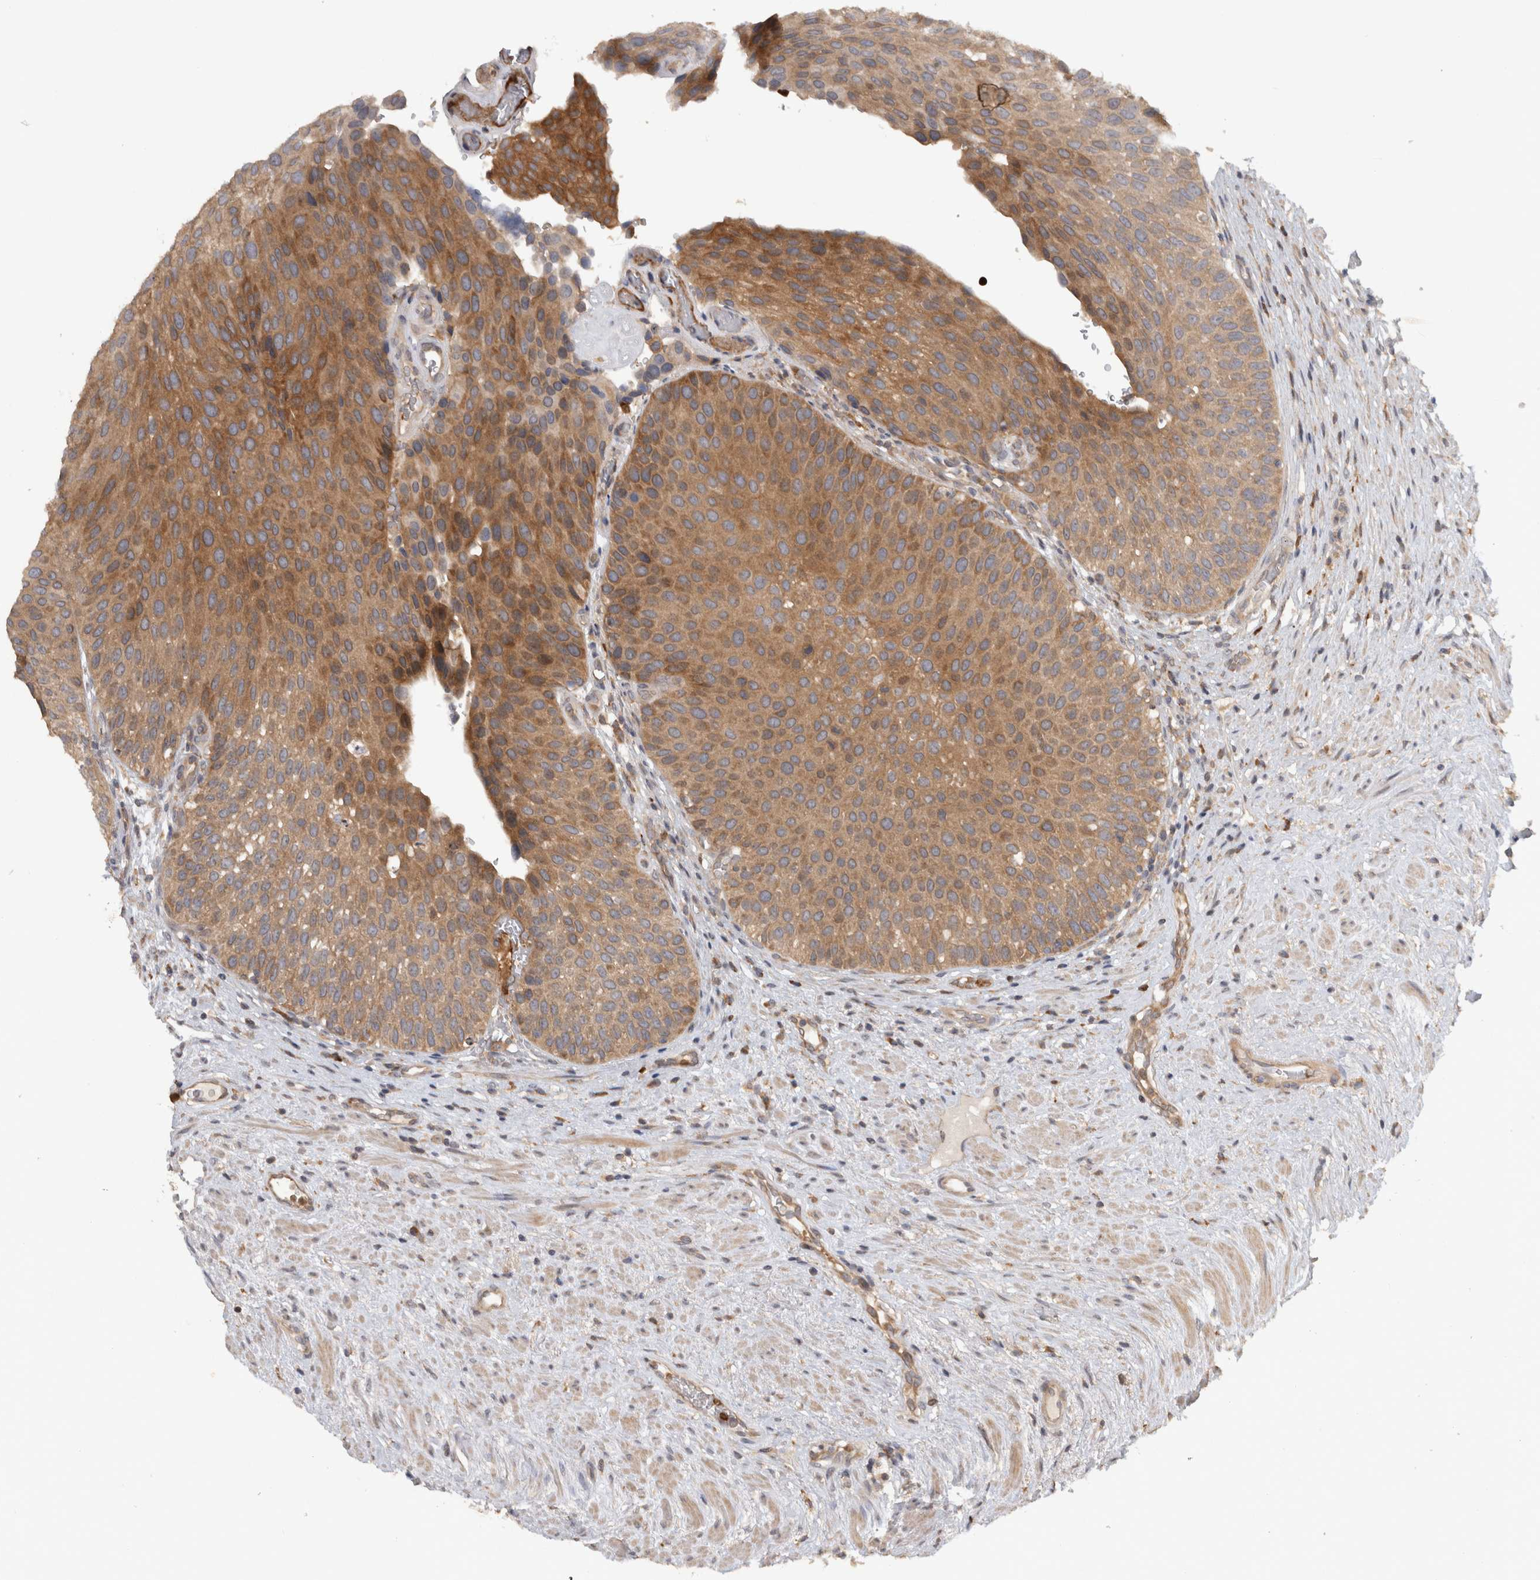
{"staining": {"intensity": "moderate", "quantity": ">75%", "location": "cytoplasmic/membranous"}, "tissue": "urothelial cancer", "cell_type": "Tumor cells", "image_type": "cancer", "snomed": [{"axis": "morphology", "description": "Normal tissue, NOS"}, {"axis": "morphology", "description": "Urothelial carcinoma, Low grade"}, {"axis": "topography", "description": "Urinary bladder"}, {"axis": "topography", "description": "Prostate"}], "caption": "Moderate cytoplasmic/membranous staining for a protein is present in approximately >75% of tumor cells of low-grade urothelial carcinoma using immunohistochemistry (IHC).", "gene": "VEPH1", "patient": {"sex": "male", "age": 60}}